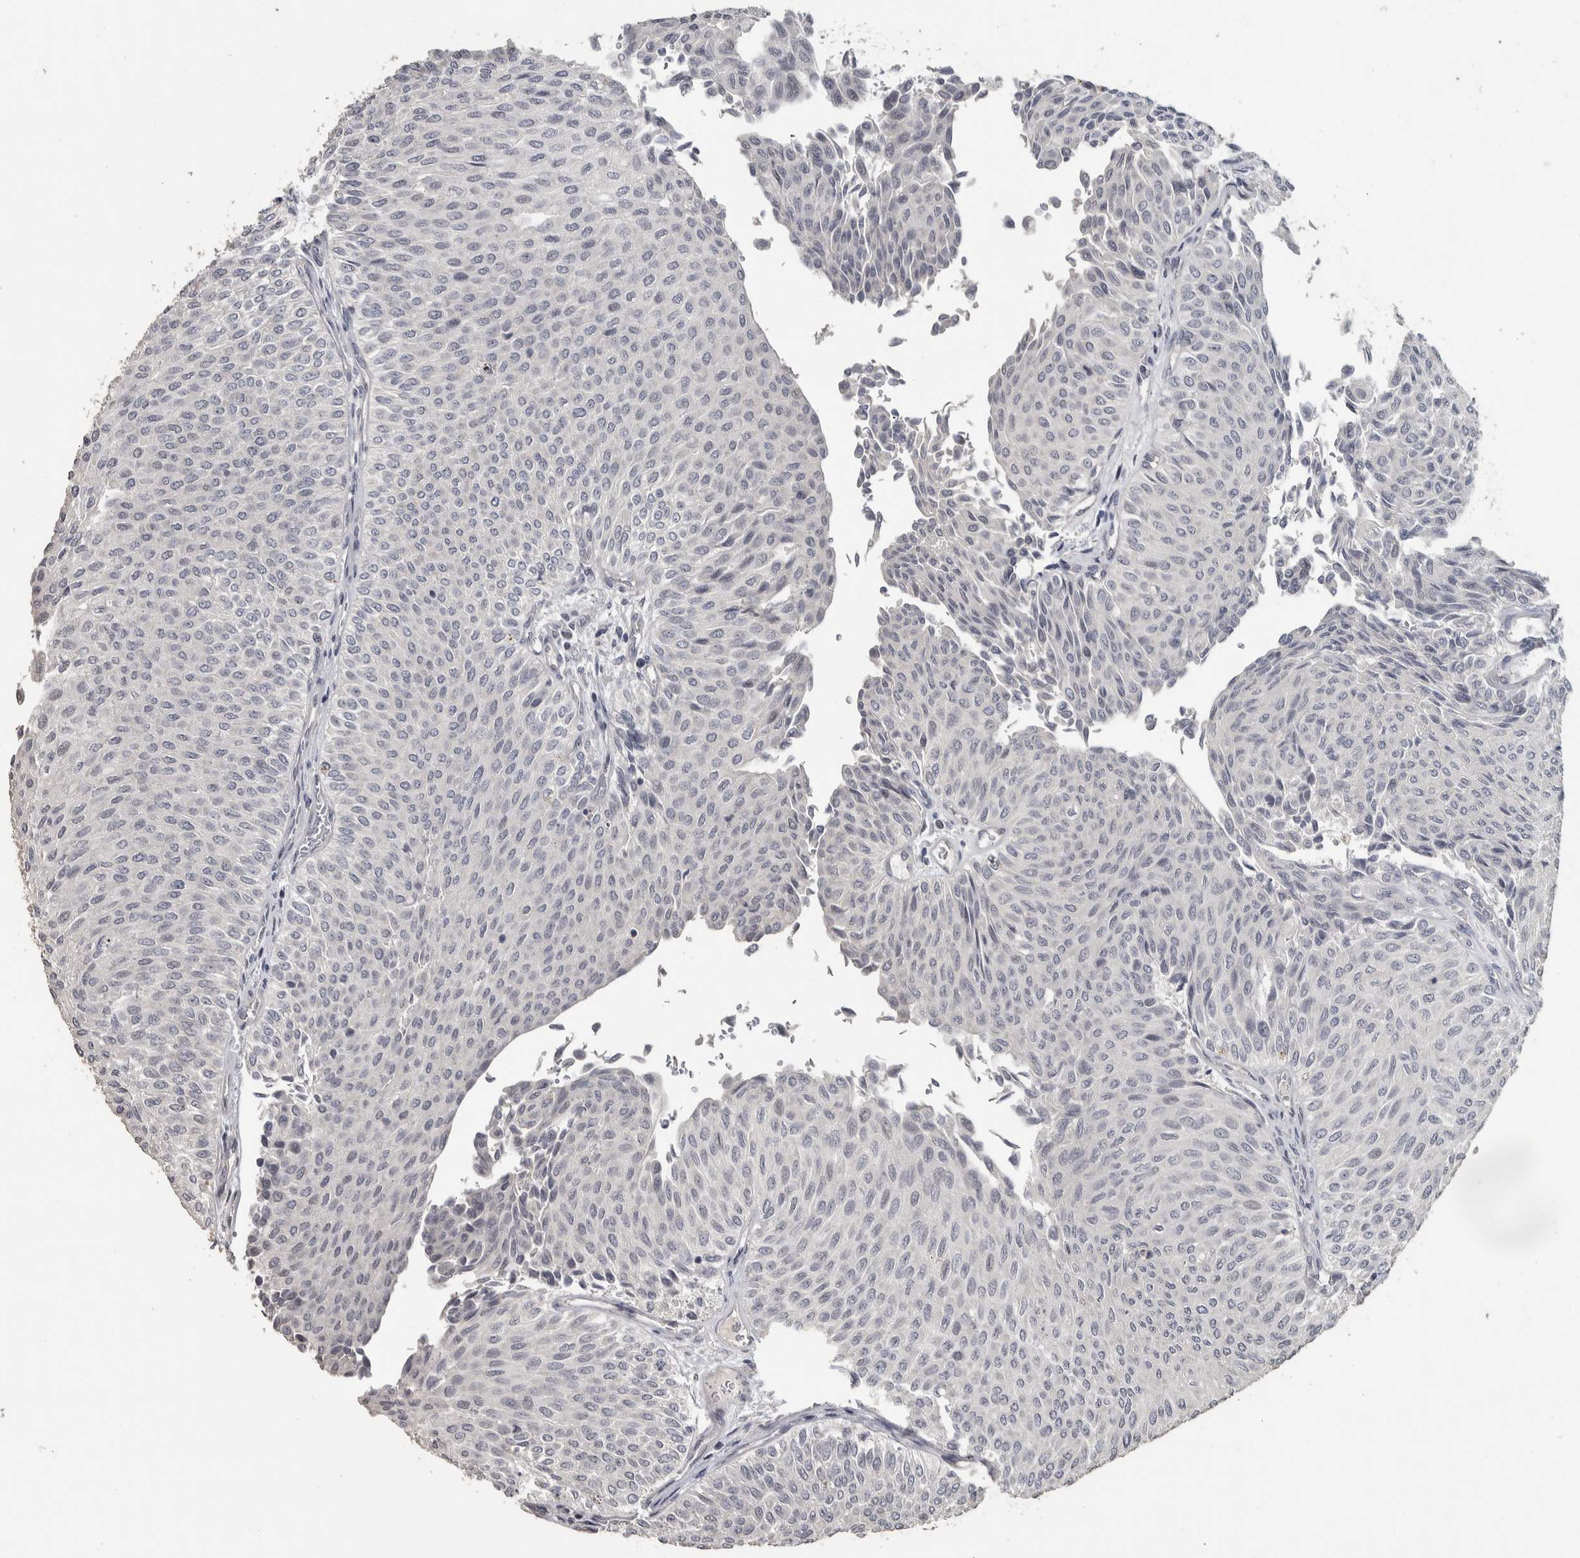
{"staining": {"intensity": "negative", "quantity": "none", "location": "none"}, "tissue": "urothelial cancer", "cell_type": "Tumor cells", "image_type": "cancer", "snomed": [{"axis": "morphology", "description": "Urothelial carcinoma, Low grade"}, {"axis": "topography", "description": "Urinary bladder"}], "caption": "There is no significant positivity in tumor cells of low-grade urothelial carcinoma. (IHC, brightfield microscopy, high magnification).", "gene": "NECAB1", "patient": {"sex": "male", "age": 78}}